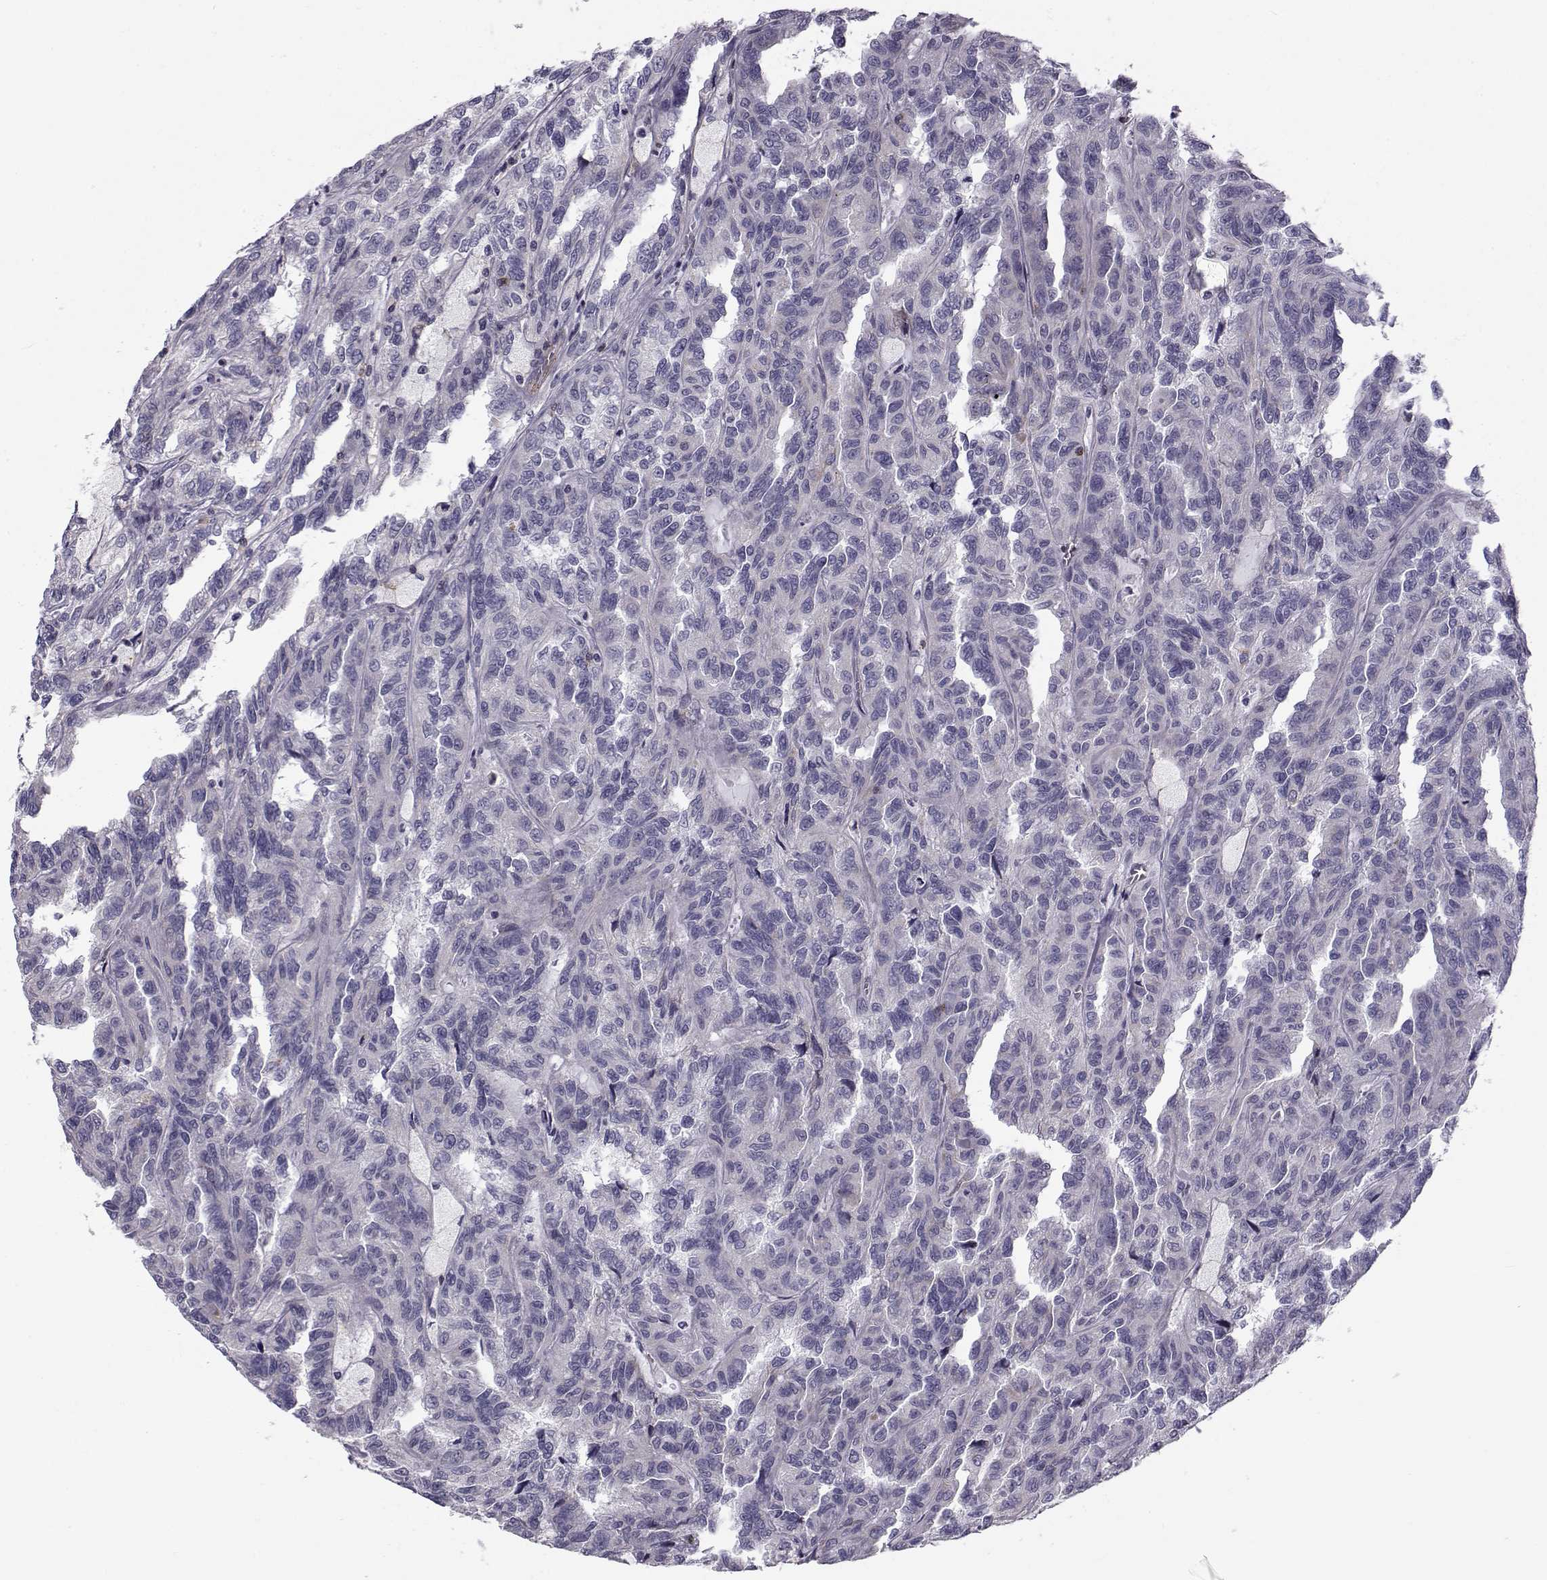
{"staining": {"intensity": "negative", "quantity": "none", "location": "none"}, "tissue": "renal cancer", "cell_type": "Tumor cells", "image_type": "cancer", "snomed": [{"axis": "morphology", "description": "Adenocarcinoma, NOS"}, {"axis": "topography", "description": "Kidney"}], "caption": "High power microscopy micrograph of an IHC histopathology image of renal cancer (adenocarcinoma), revealing no significant positivity in tumor cells.", "gene": "LRRC27", "patient": {"sex": "male", "age": 79}}